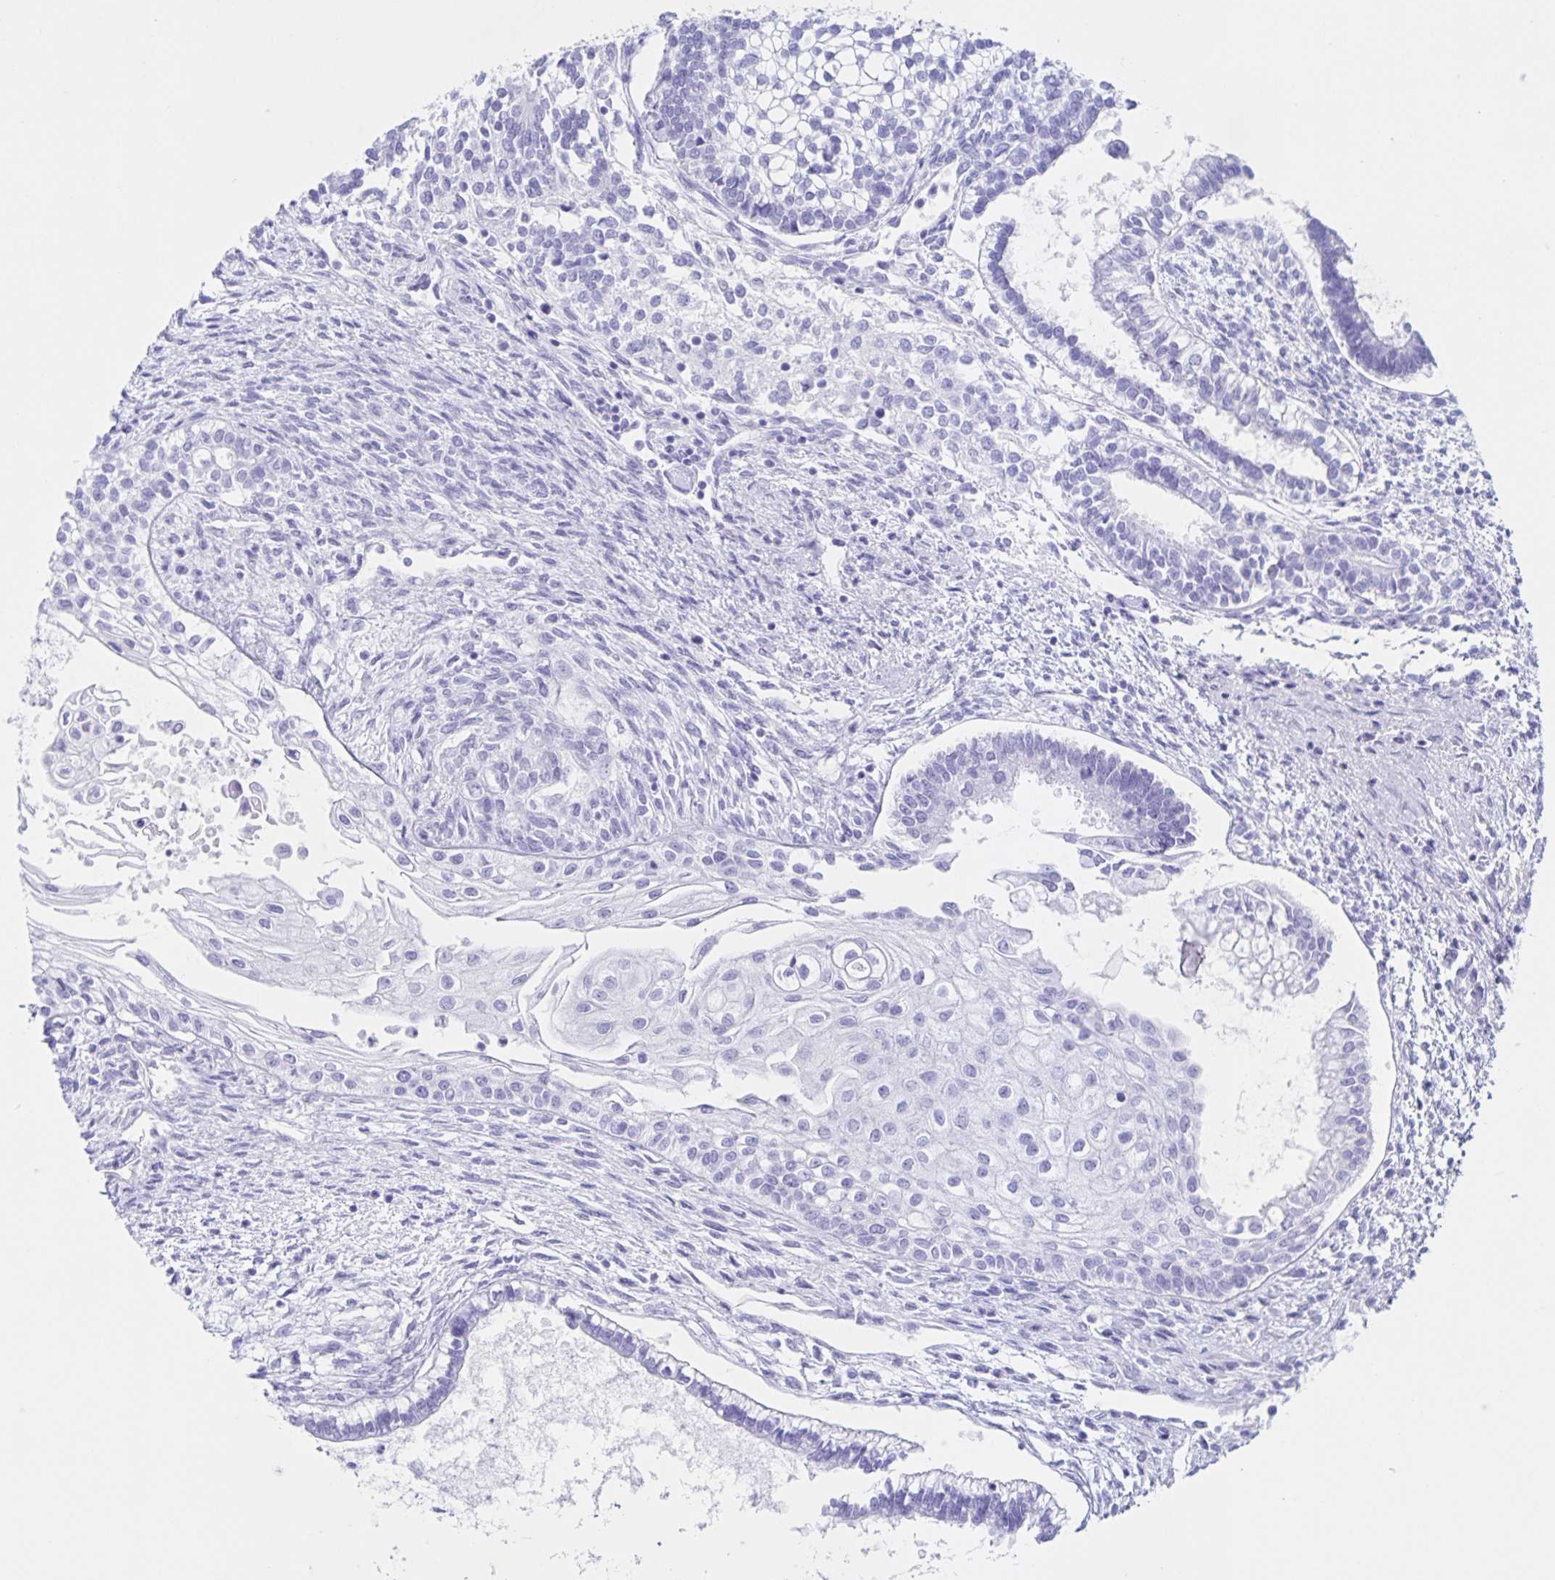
{"staining": {"intensity": "negative", "quantity": "none", "location": "none"}, "tissue": "testis cancer", "cell_type": "Tumor cells", "image_type": "cancer", "snomed": [{"axis": "morphology", "description": "Carcinoma, Embryonal, NOS"}, {"axis": "topography", "description": "Testis"}], "caption": "This is an IHC photomicrograph of human testis cancer (embryonal carcinoma). There is no staining in tumor cells.", "gene": "C12orf56", "patient": {"sex": "male", "age": 37}}